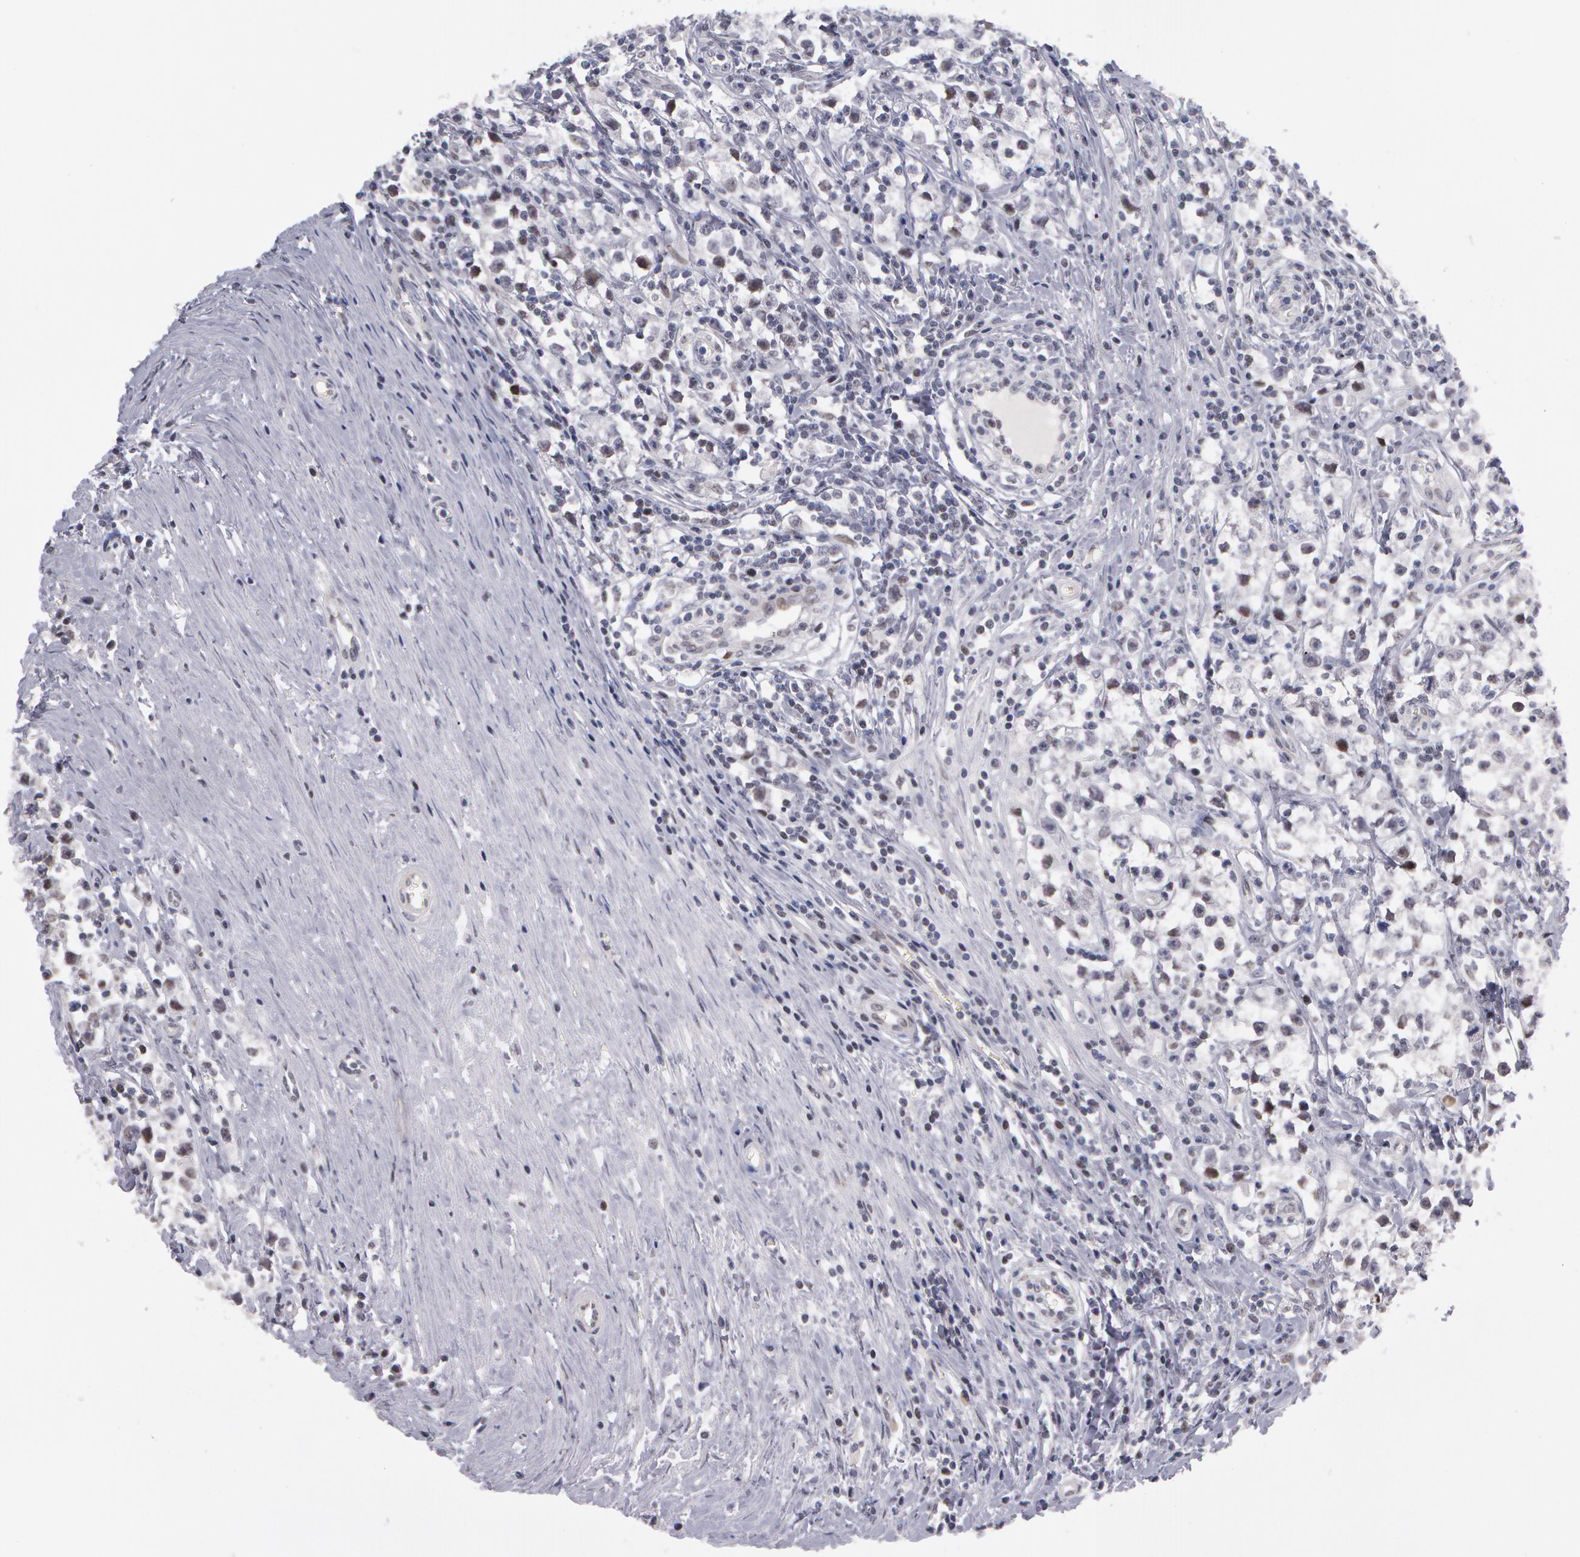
{"staining": {"intensity": "weak", "quantity": "<25%", "location": "nuclear"}, "tissue": "testis cancer", "cell_type": "Tumor cells", "image_type": "cancer", "snomed": [{"axis": "morphology", "description": "Seminoma, NOS"}, {"axis": "topography", "description": "Testis"}], "caption": "High magnification brightfield microscopy of testis cancer stained with DAB (3,3'-diaminobenzidine) (brown) and counterstained with hematoxylin (blue): tumor cells show no significant staining.", "gene": "PRICKLE1", "patient": {"sex": "male", "age": 35}}